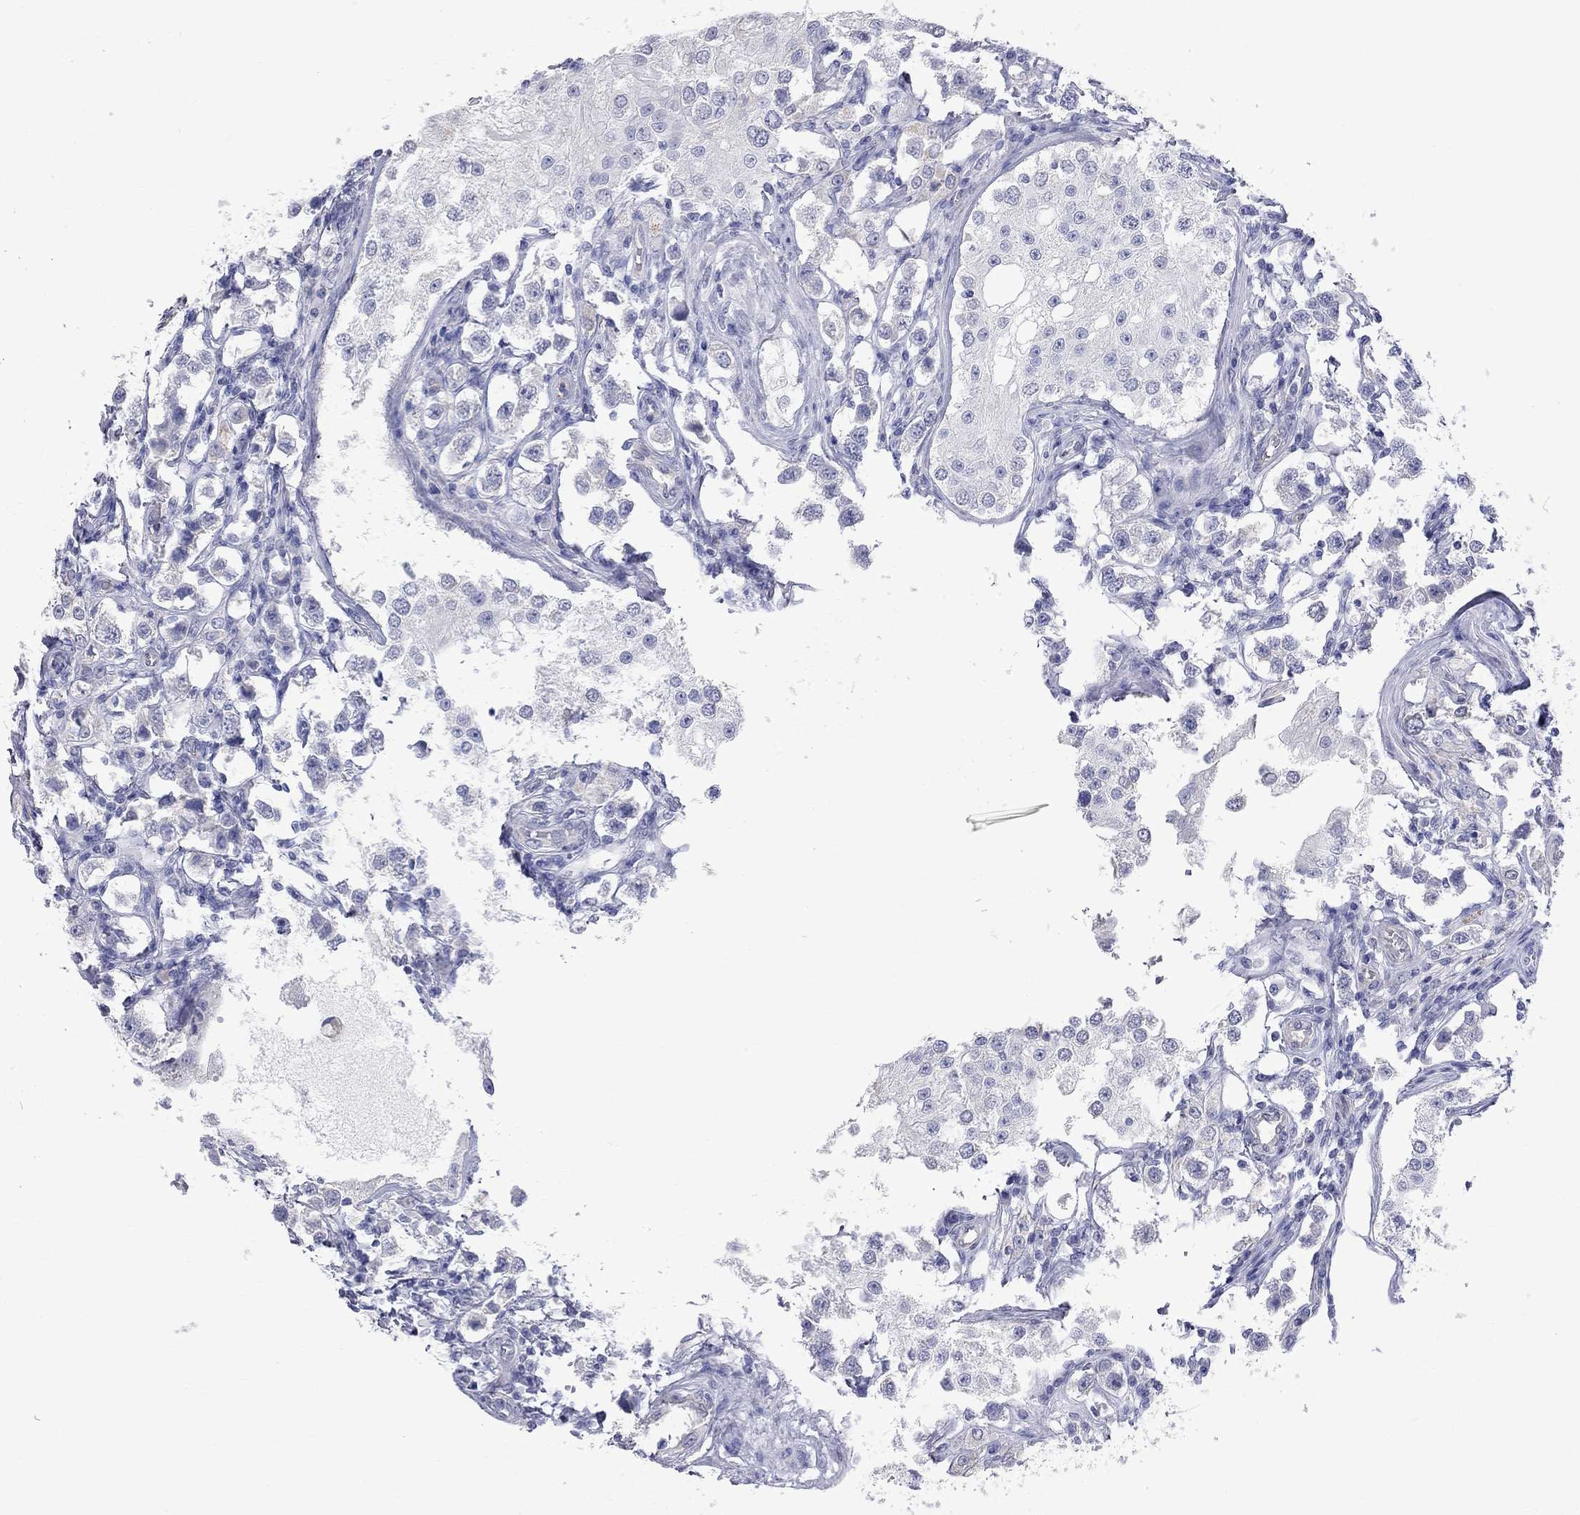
{"staining": {"intensity": "negative", "quantity": "none", "location": "none"}, "tissue": "testis cancer", "cell_type": "Tumor cells", "image_type": "cancer", "snomed": [{"axis": "morphology", "description": "Seminoma, NOS"}, {"axis": "topography", "description": "Testis"}], "caption": "There is no significant expression in tumor cells of testis seminoma.", "gene": "KCND2", "patient": {"sex": "male", "age": 37}}